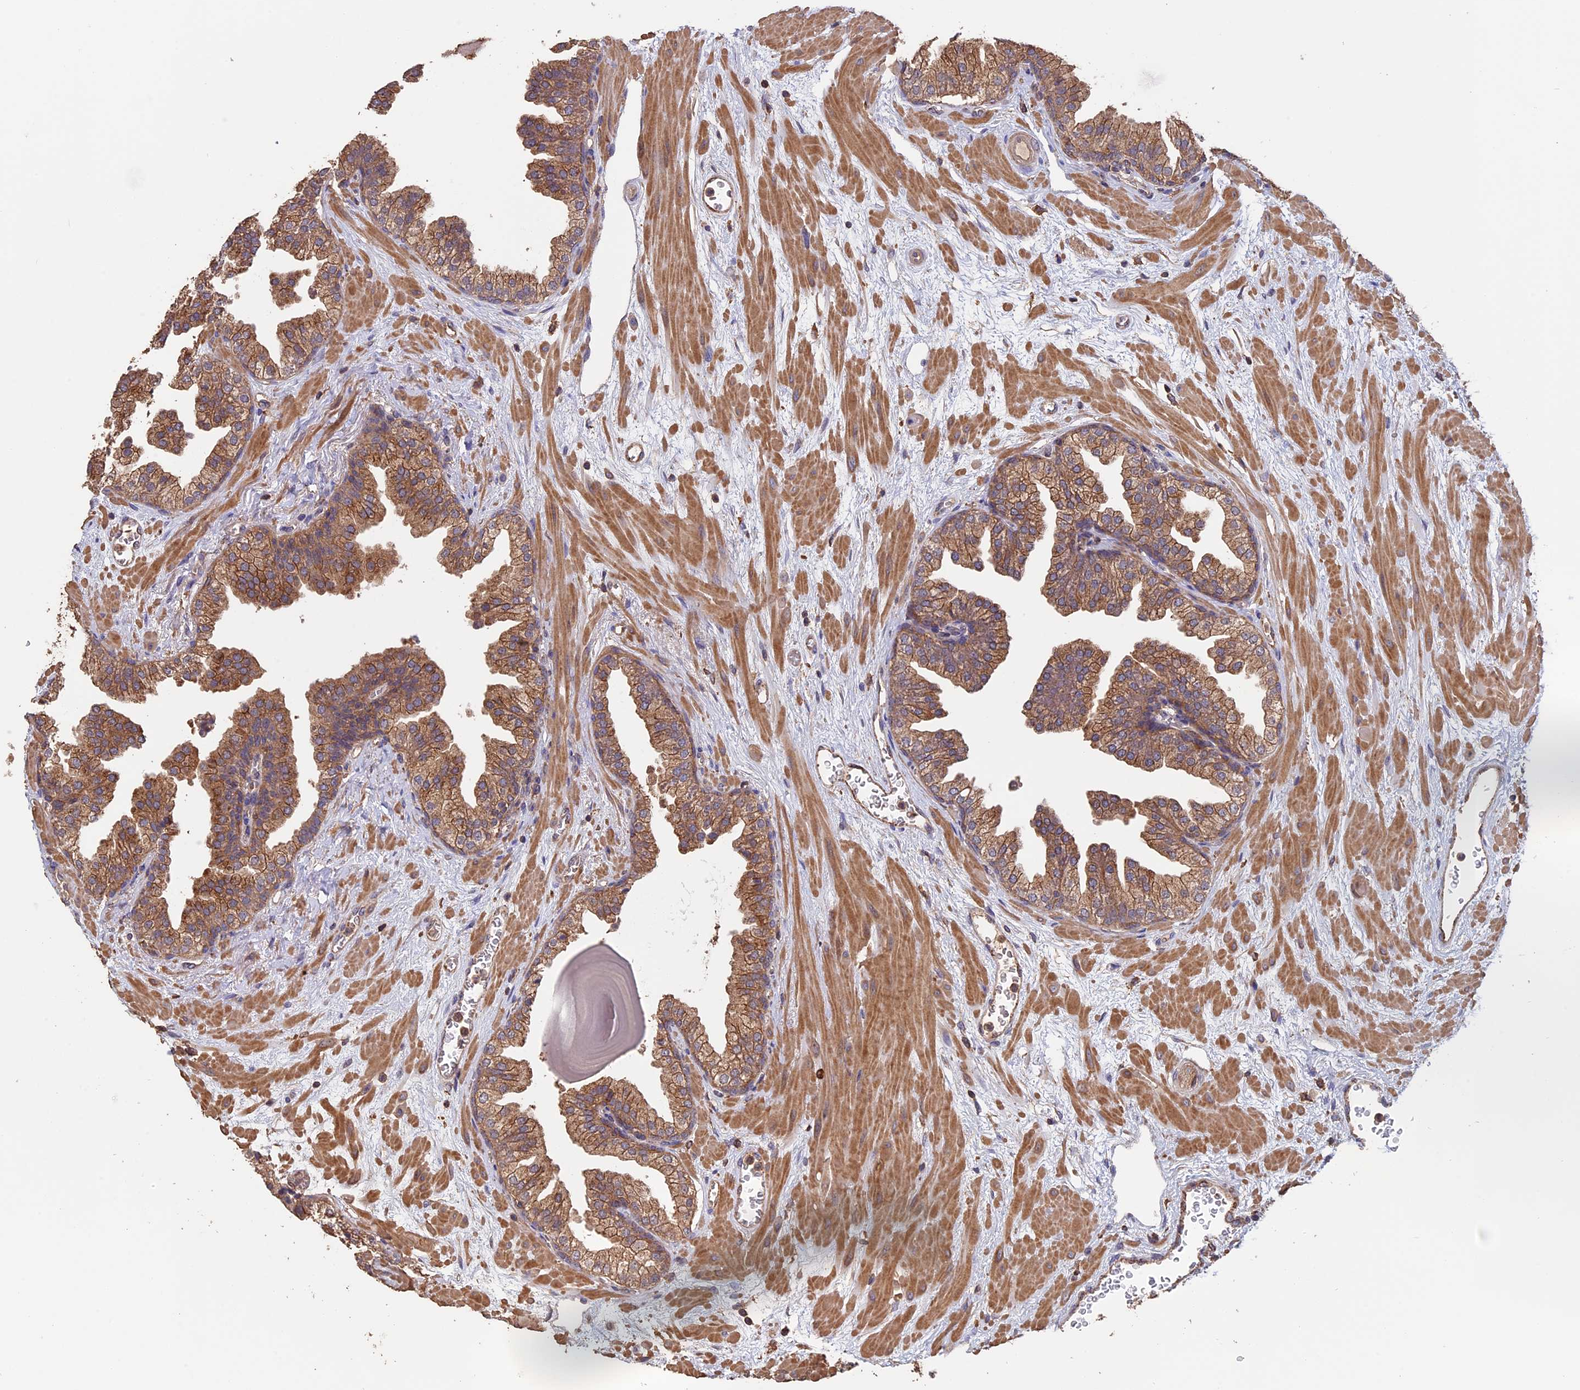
{"staining": {"intensity": "moderate", "quantity": "25%-75%", "location": "cytoplasmic/membranous"}, "tissue": "prostate", "cell_type": "Glandular cells", "image_type": "normal", "snomed": [{"axis": "morphology", "description": "Normal tissue, NOS"}, {"axis": "topography", "description": "Prostate"}], "caption": "Brown immunohistochemical staining in normal prostate demonstrates moderate cytoplasmic/membranous staining in approximately 25%-75% of glandular cells. Ihc stains the protein in brown and the nuclei are stained blue.", "gene": "PIGQ", "patient": {"sex": "male", "age": 48}}